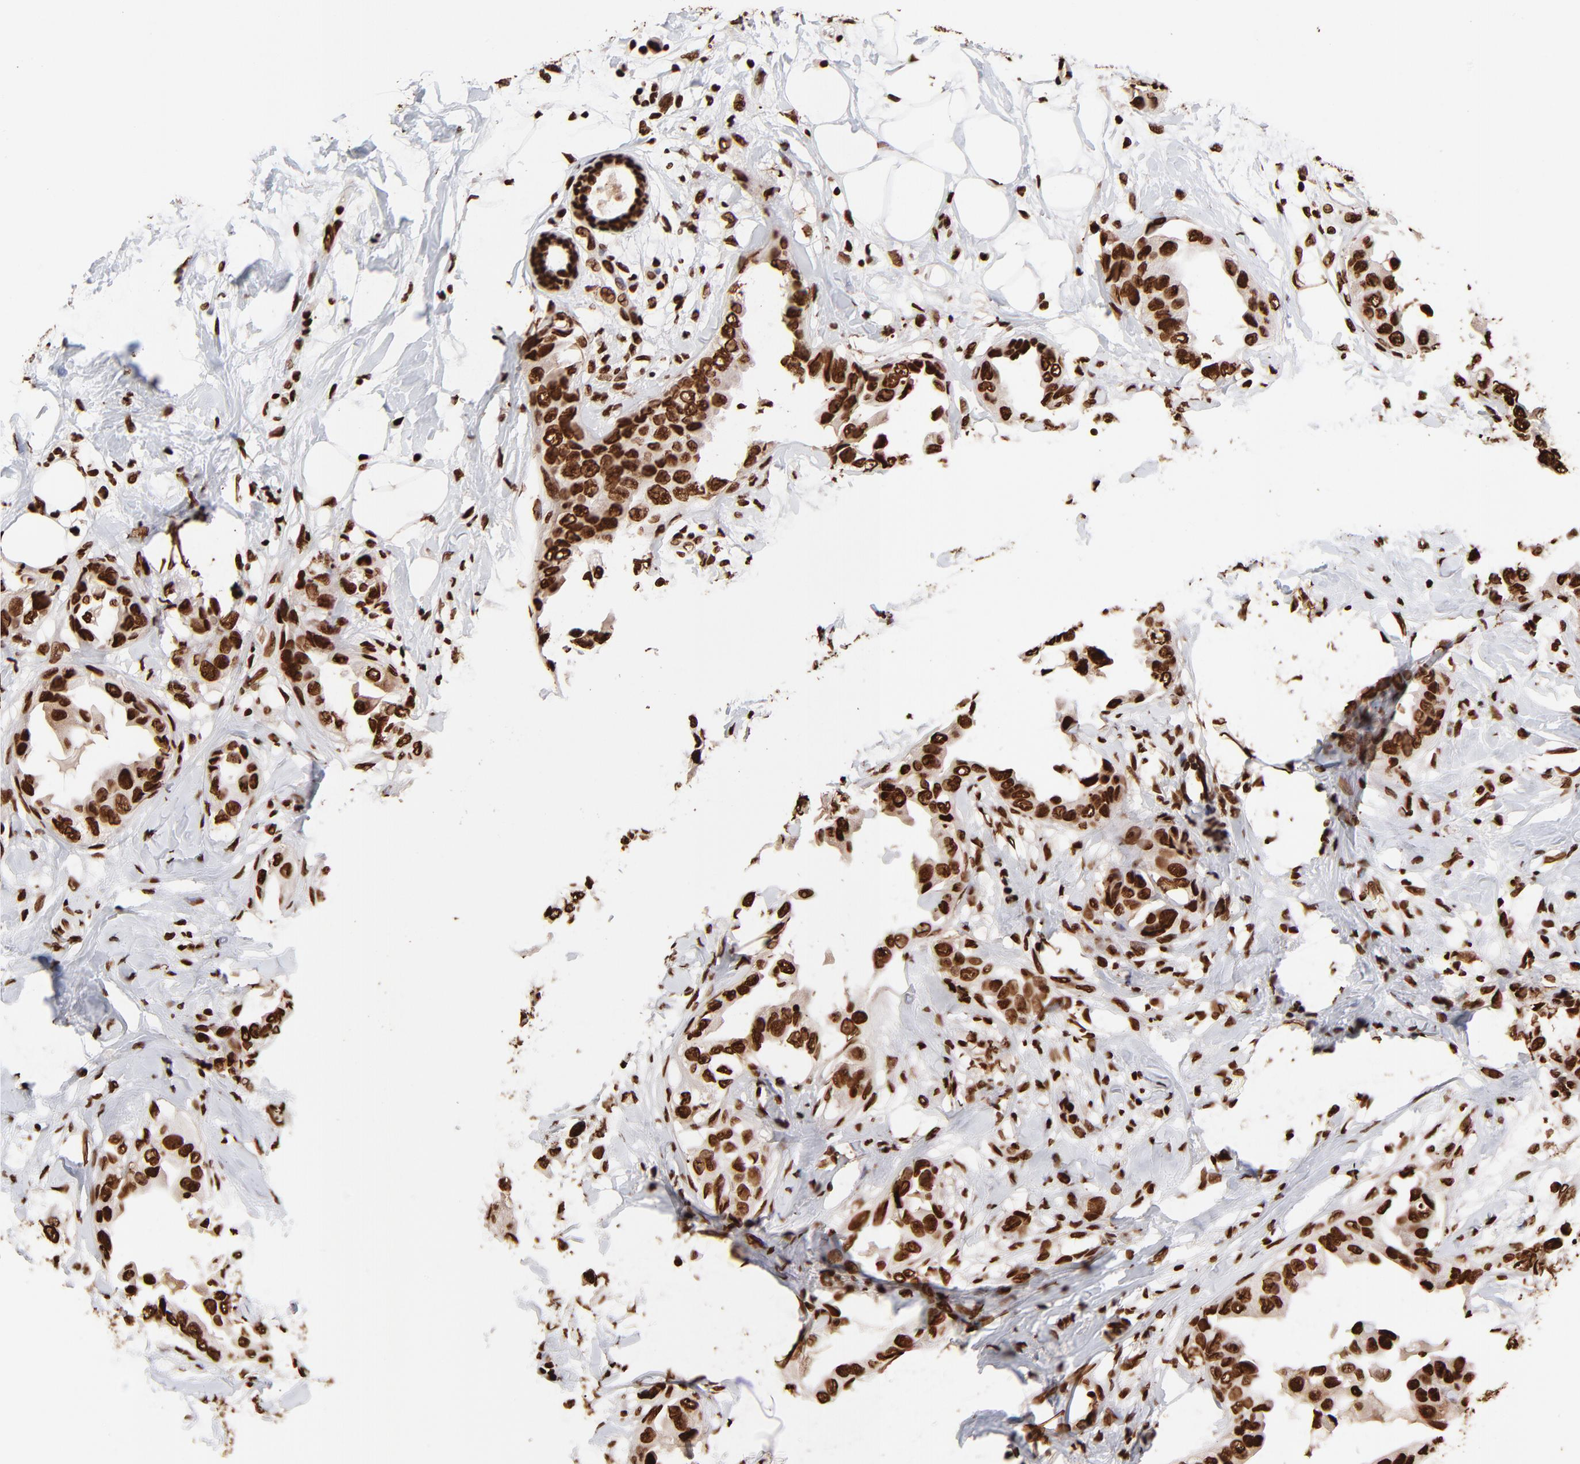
{"staining": {"intensity": "strong", "quantity": ">75%", "location": "nuclear"}, "tissue": "breast cancer", "cell_type": "Tumor cells", "image_type": "cancer", "snomed": [{"axis": "morphology", "description": "Duct carcinoma"}, {"axis": "topography", "description": "Breast"}], "caption": "IHC histopathology image of neoplastic tissue: breast cancer (infiltrating ductal carcinoma) stained using immunohistochemistry demonstrates high levels of strong protein expression localized specifically in the nuclear of tumor cells, appearing as a nuclear brown color.", "gene": "ZNF544", "patient": {"sex": "female", "age": 40}}